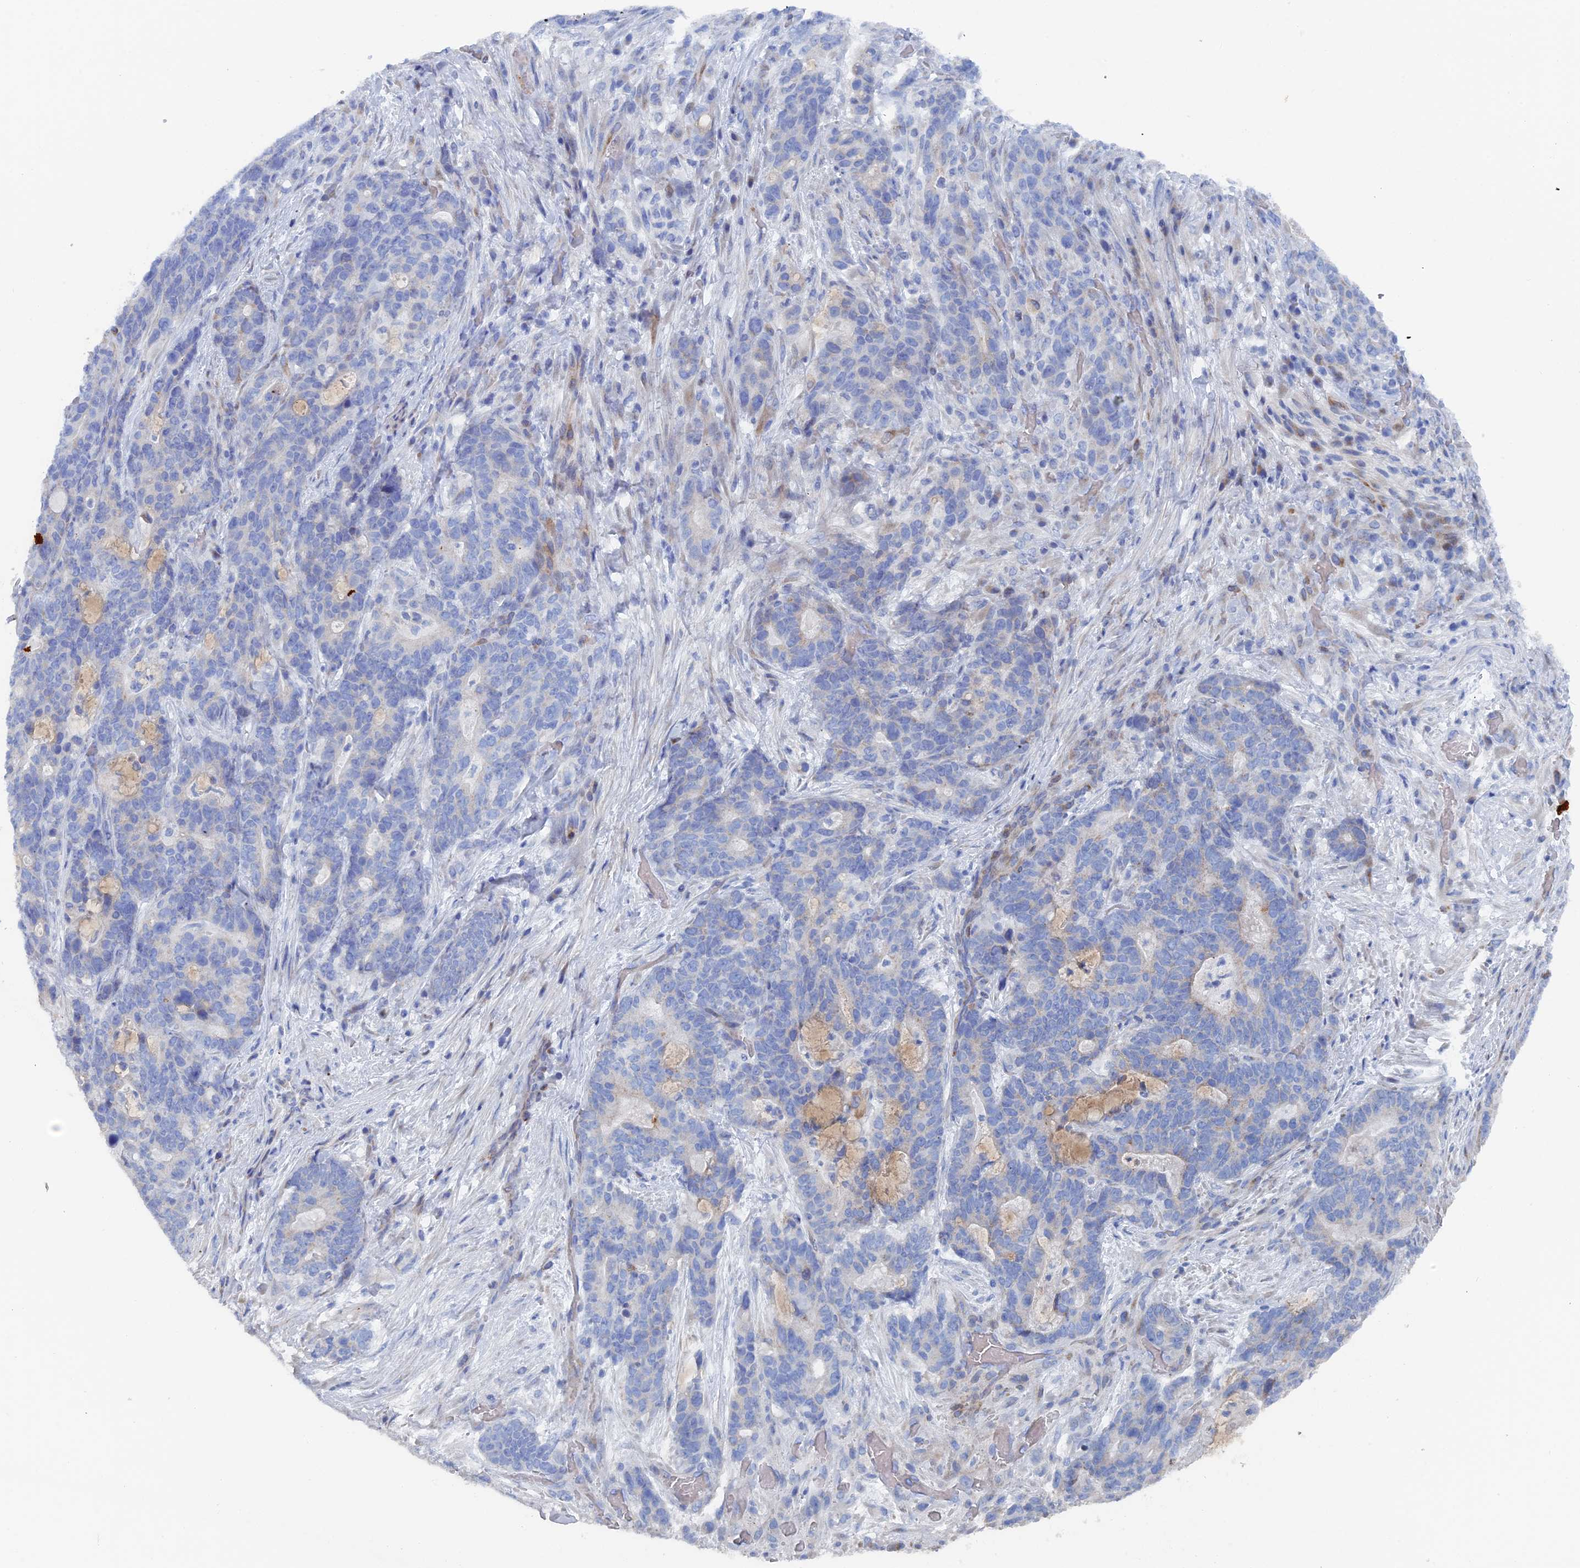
{"staining": {"intensity": "negative", "quantity": "none", "location": "none"}, "tissue": "stomach cancer", "cell_type": "Tumor cells", "image_type": "cancer", "snomed": [{"axis": "morphology", "description": "Normal tissue, NOS"}, {"axis": "morphology", "description": "Adenocarcinoma, NOS"}, {"axis": "topography", "description": "Stomach"}], "caption": "Human adenocarcinoma (stomach) stained for a protein using IHC shows no expression in tumor cells.", "gene": "COG7", "patient": {"sex": "female", "age": 64}}